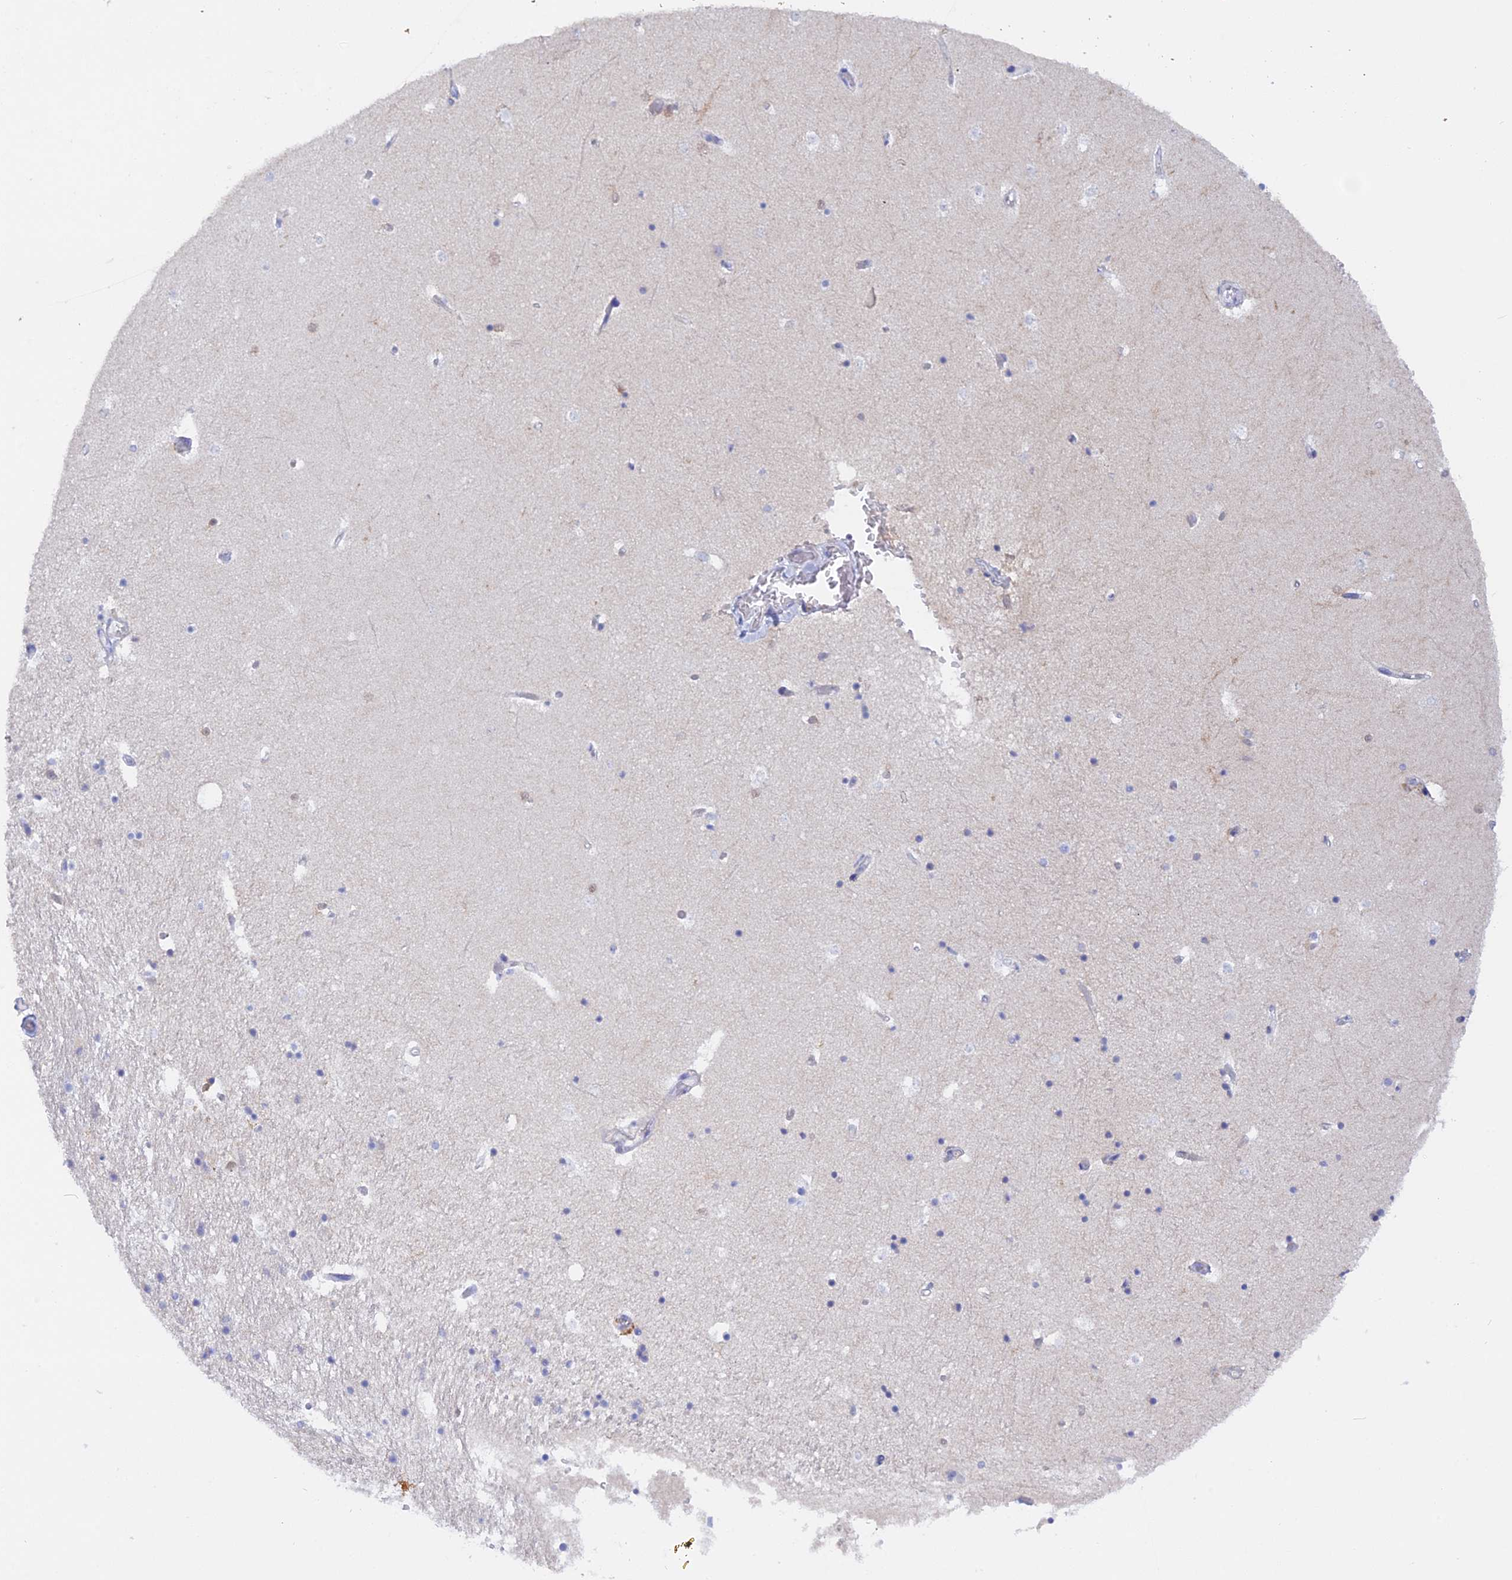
{"staining": {"intensity": "negative", "quantity": "none", "location": "none"}, "tissue": "hippocampus", "cell_type": "Glial cells", "image_type": "normal", "snomed": [{"axis": "morphology", "description": "Normal tissue, NOS"}, {"axis": "topography", "description": "Hippocampus"}], "caption": "DAB immunohistochemical staining of normal hippocampus shows no significant positivity in glial cells.", "gene": "ADGRA1", "patient": {"sex": "female", "age": 52}}